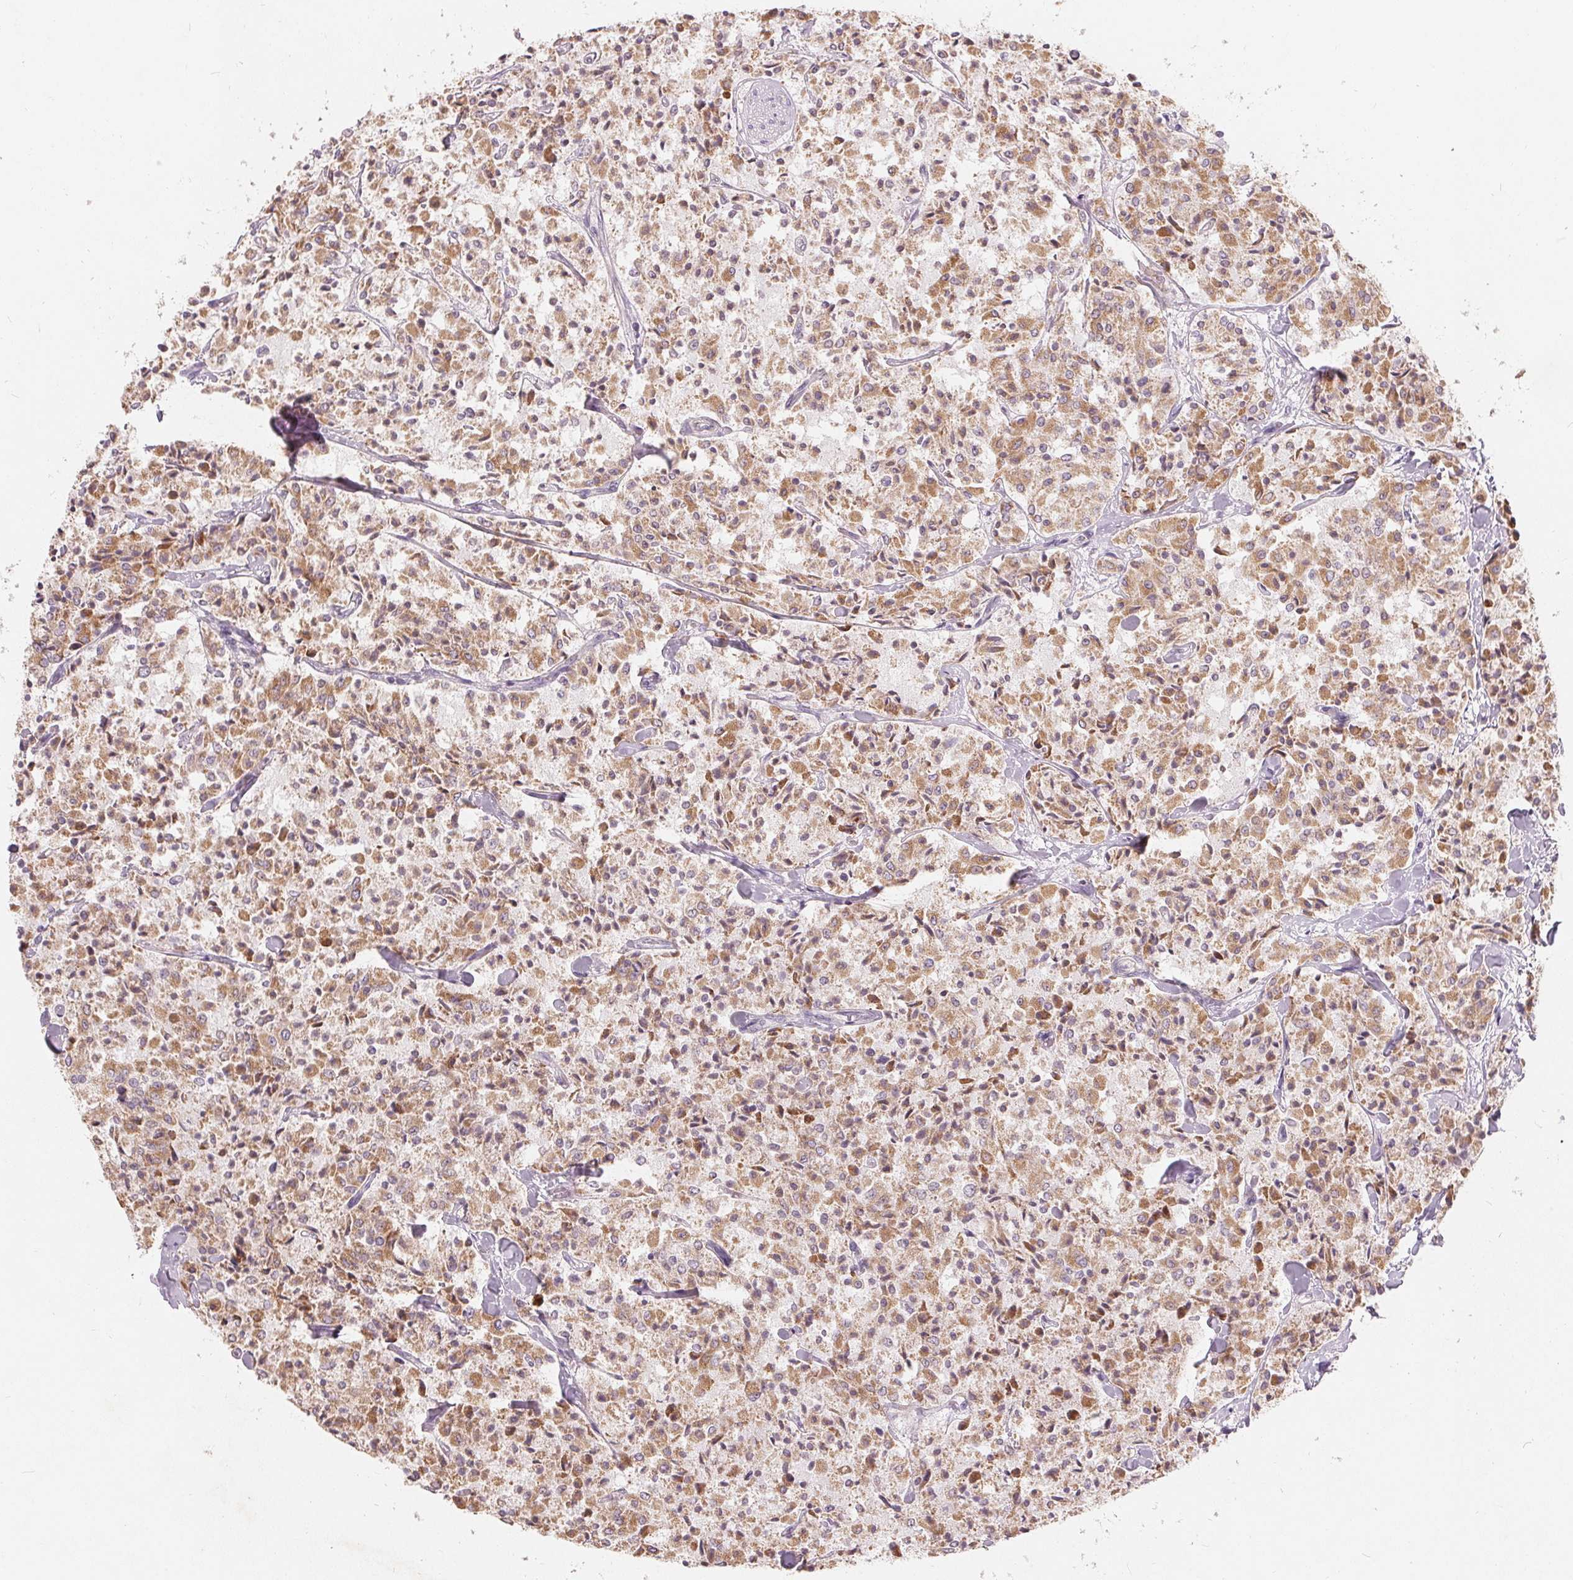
{"staining": {"intensity": "weak", "quantity": "25%-75%", "location": "cytoplasmic/membranous"}, "tissue": "carcinoid", "cell_type": "Tumor cells", "image_type": "cancer", "snomed": [{"axis": "morphology", "description": "Carcinoid, malignant, NOS"}, {"axis": "topography", "description": "Lung"}], "caption": "Brown immunohistochemical staining in carcinoid (malignant) demonstrates weak cytoplasmic/membranous staining in approximately 25%-75% of tumor cells.", "gene": "TRIM60", "patient": {"sex": "male", "age": 71}}